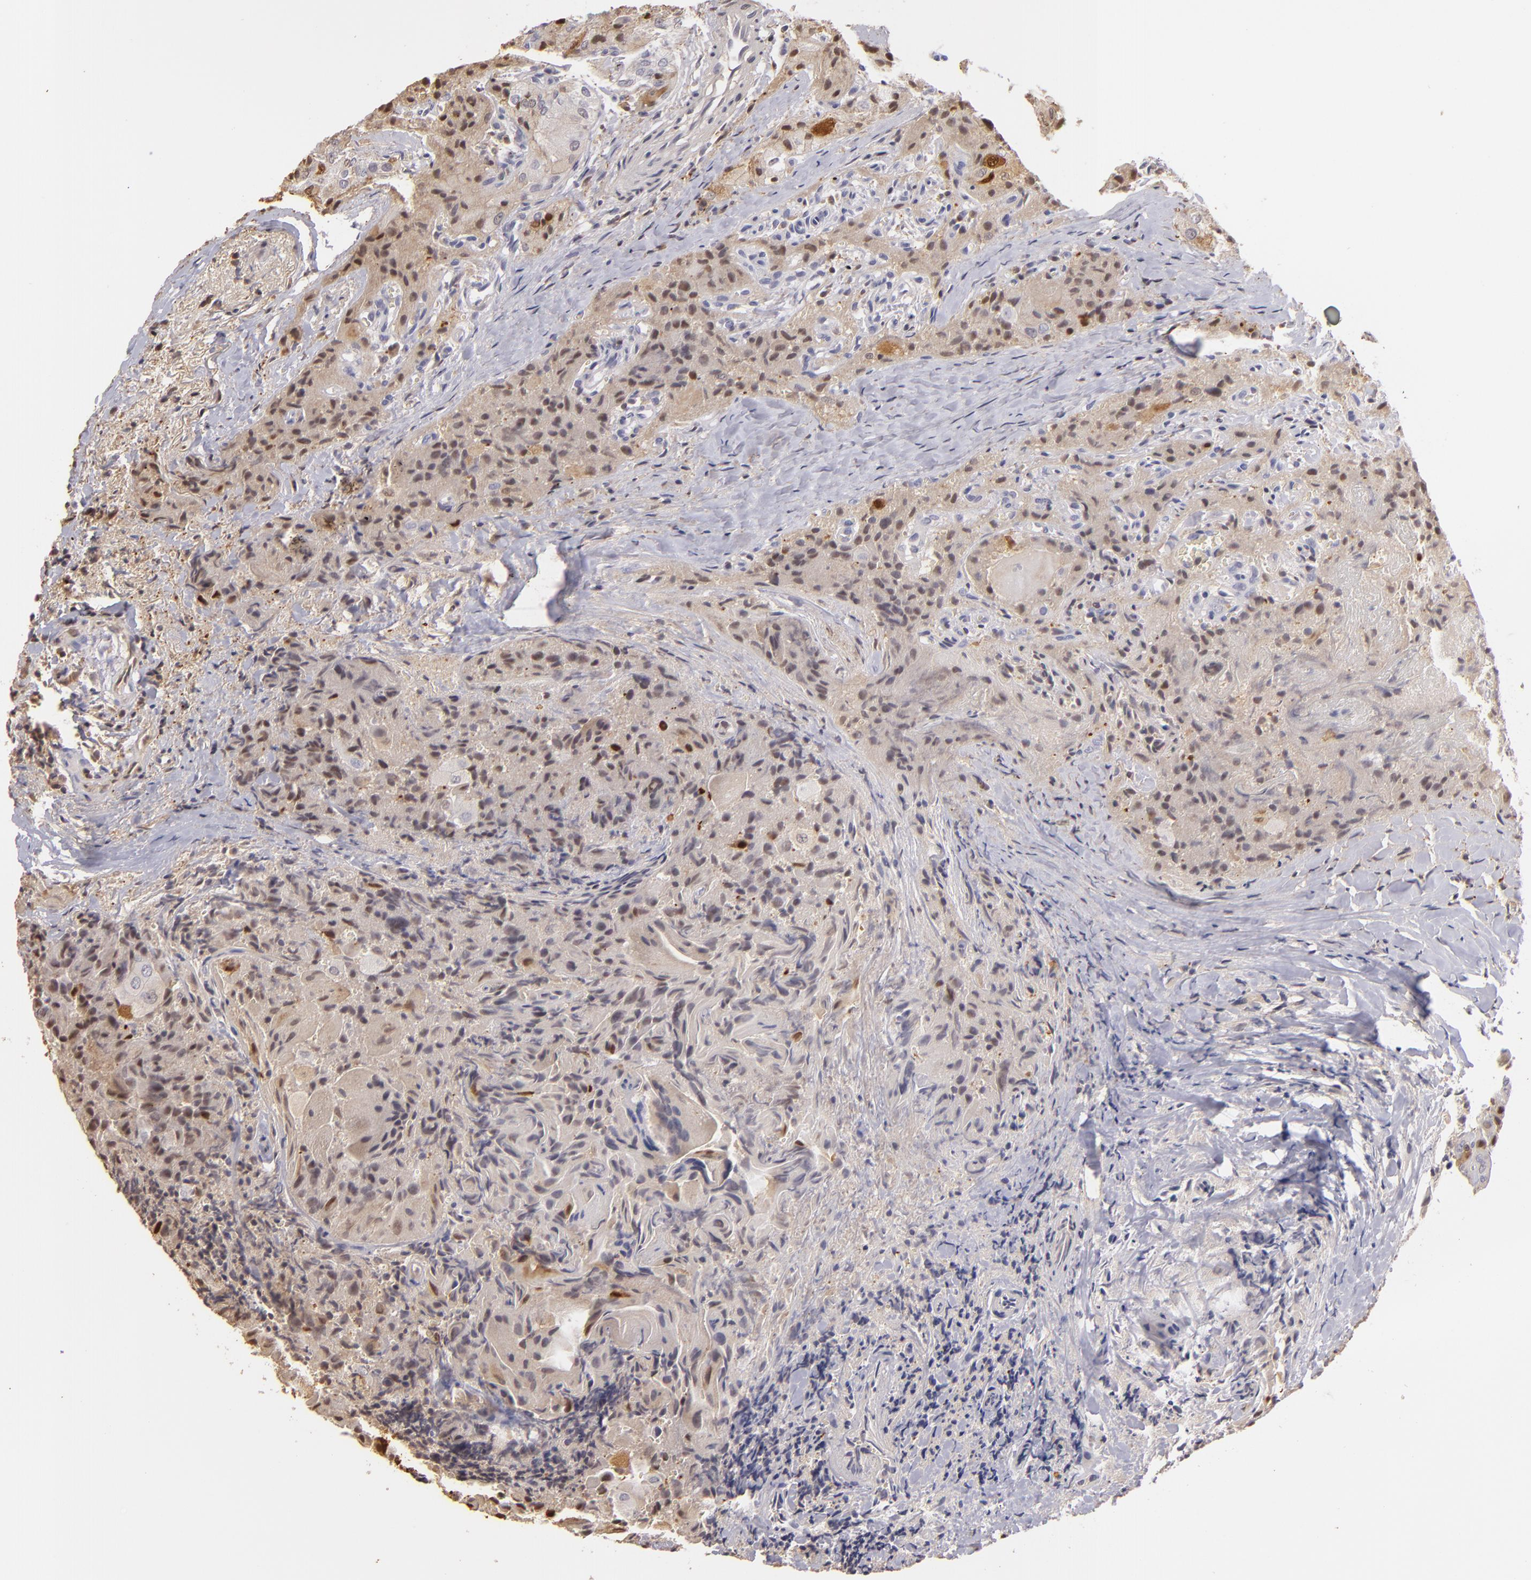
{"staining": {"intensity": "moderate", "quantity": "25%-75%", "location": "cytoplasmic/membranous,nuclear"}, "tissue": "thyroid cancer", "cell_type": "Tumor cells", "image_type": "cancer", "snomed": [{"axis": "morphology", "description": "Papillary adenocarcinoma, NOS"}, {"axis": "topography", "description": "Thyroid gland"}], "caption": "A medium amount of moderate cytoplasmic/membranous and nuclear expression is present in approximately 25%-75% of tumor cells in thyroid cancer tissue.", "gene": "S100A2", "patient": {"sex": "female", "age": 71}}